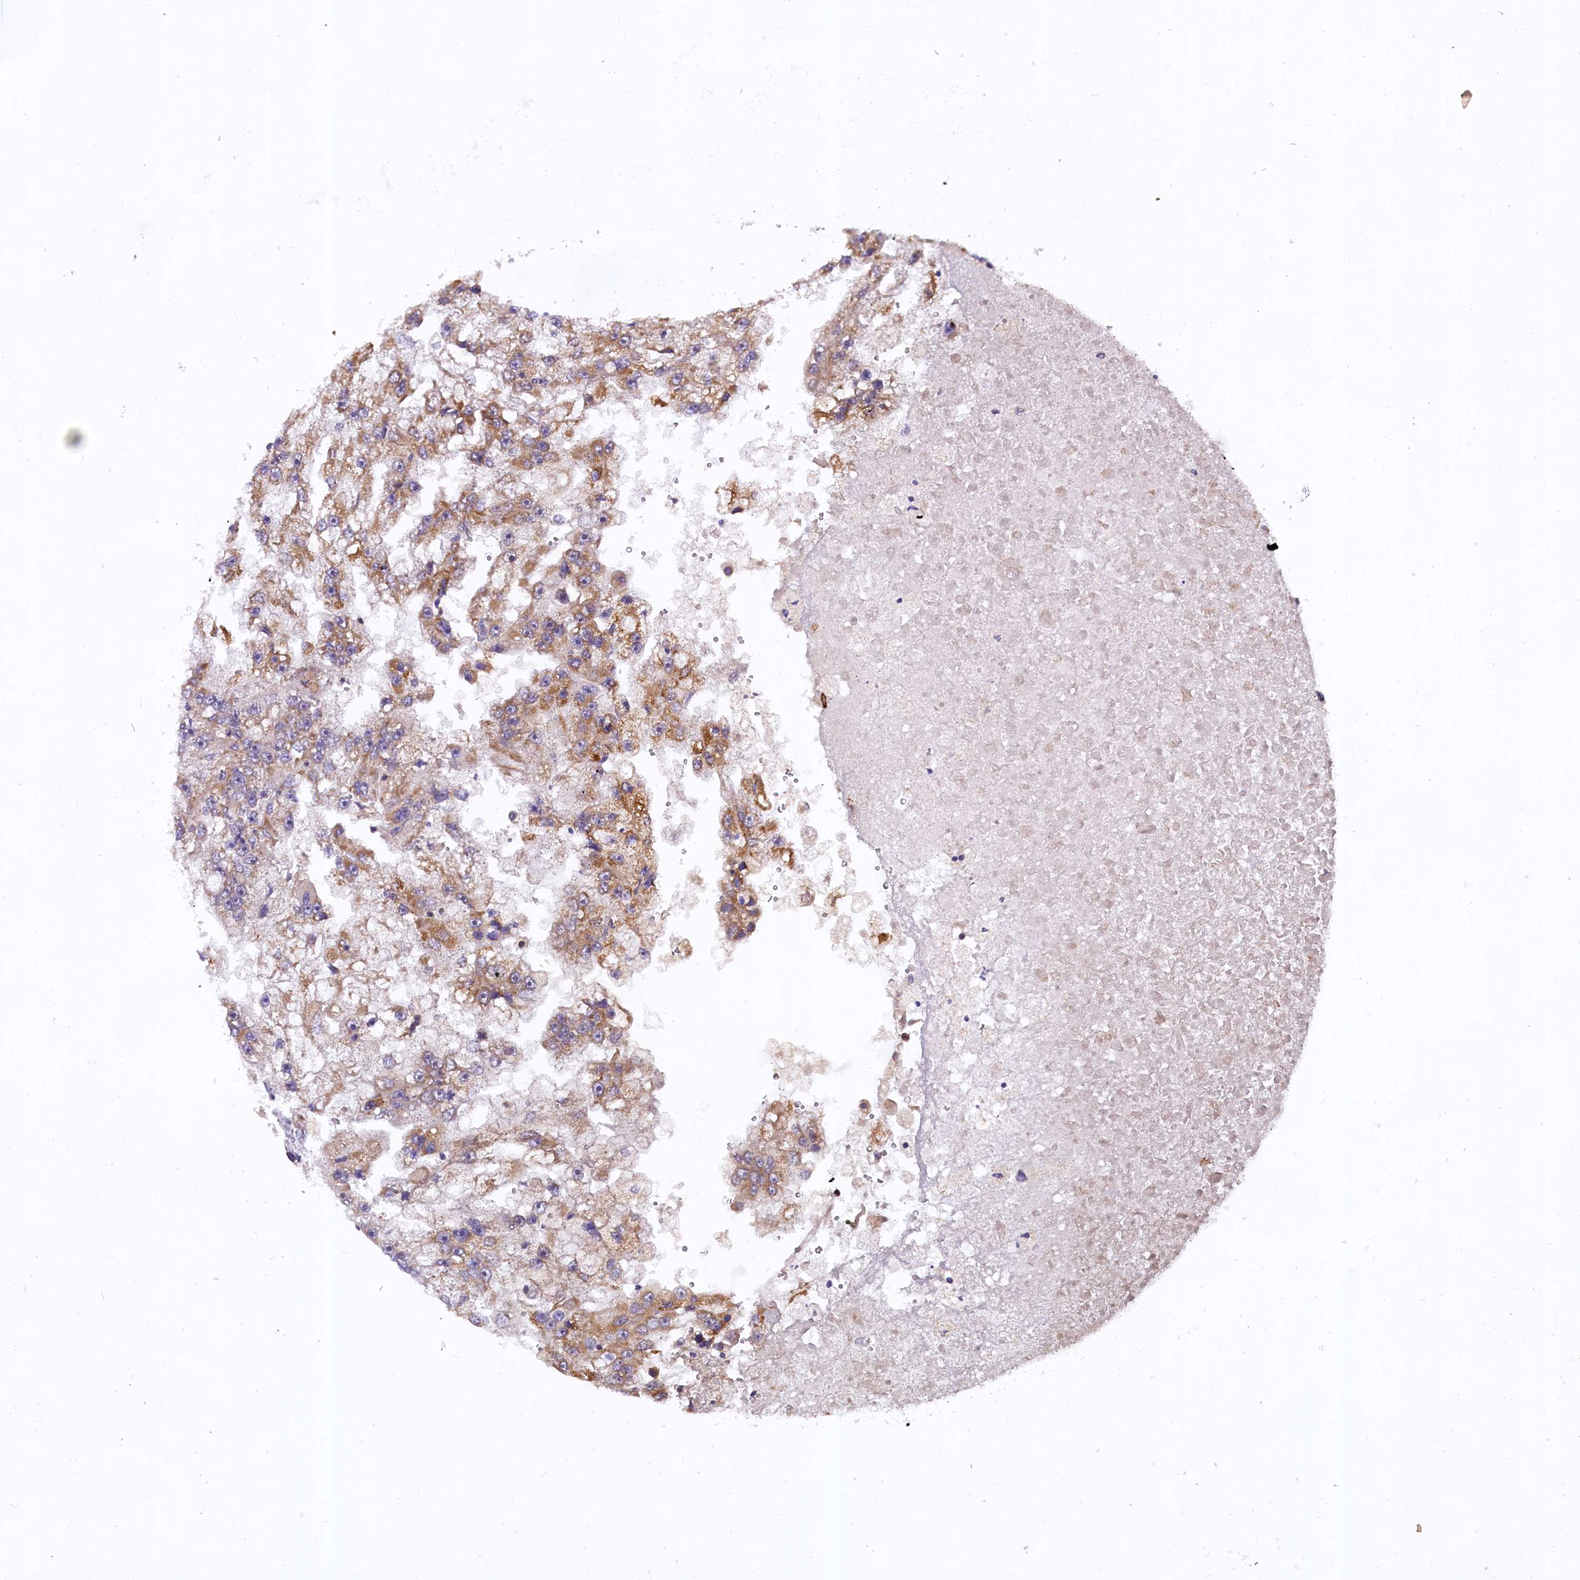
{"staining": {"intensity": "moderate", "quantity": ">75%", "location": "cytoplasmic/membranous"}, "tissue": "renal cancer", "cell_type": "Tumor cells", "image_type": "cancer", "snomed": [{"axis": "morphology", "description": "Adenocarcinoma, NOS"}, {"axis": "topography", "description": "Kidney"}], "caption": "A histopathology image of renal adenocarcinoma stained for a protein shows moderate cytoplasmic/membranous brown staining in tumor cells. (DAB (3,3'-diaminobenzidine) IHC with brightfield microscopy, high magnification).", "gene": "DOHH", "patient": {"sex": "male", "age": 63}}